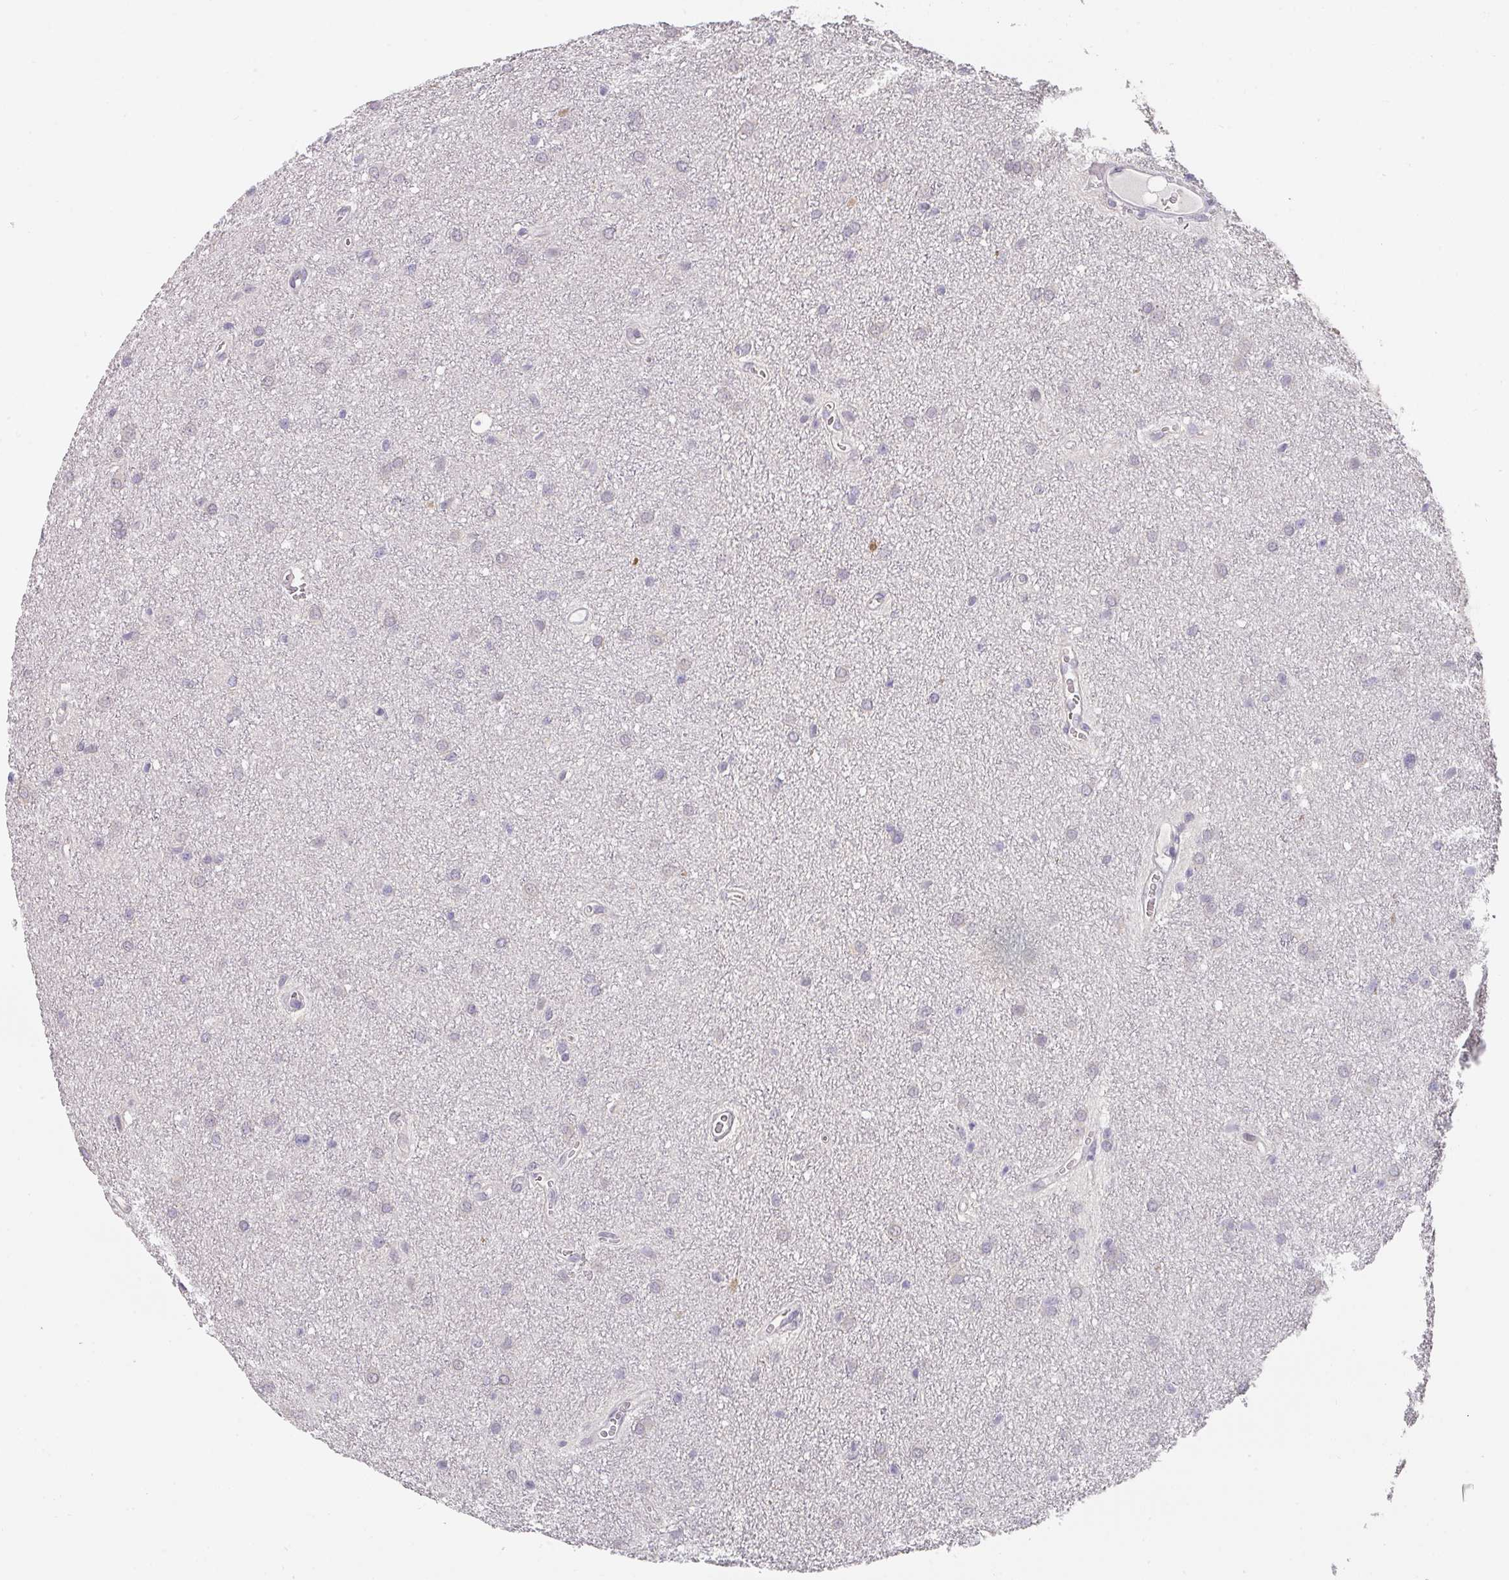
{"staining": {"intensity": "negative", "quantity": "none", "location": "none"}, "tissue": "glioma", "cell_type": "Tumor cells", "image_type": "cancer", "snomed": [{"axis": "morphology", "description": "Glioma, malignant, Low grade"}, {"axis": "topography", "description": "Cerebellum"}], "caption": "This is an immunohistochemistry photomicrograph of human malignant glioma (low-grade). There is no expression in tumor cells.", "gene": "FOXN4", "patient": {"sex": "female", "age": 5}}